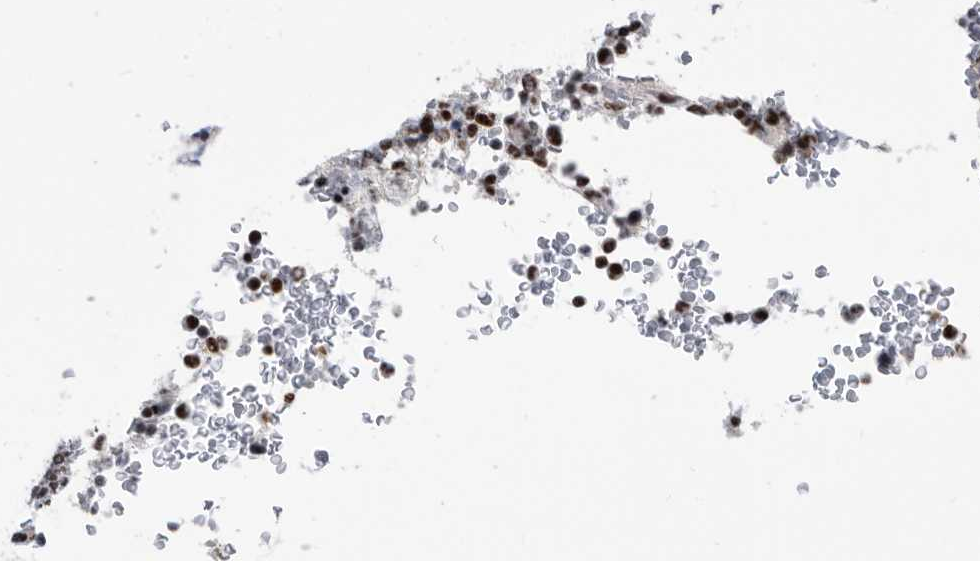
{"staining": {"intensity": "strong", "quantity": "25%-75%", "location": "nuclear"}, "tissue": "bone marrow", "cell_type": "Hematopoietic cells", "image_type": "normal", "snomed": [{"axis": "morphology", "description": "Normal tissue, NOS"}, {"axis": "topography", "description": "Bone marrow"}], "caption": "Brown immunohistochemical staining in benign bone marrow reveals strong nuclear staining in approximately 25%-75% of hematopoietic cells. The protein is stained brown, and the nuclei are stained in blue (DAB (3,3'-diaminobenzidine) IHC with brightfield microscopy, high magnification).", "gene": "SF3A1", "patient": {"sex": "male", "age": 58}}